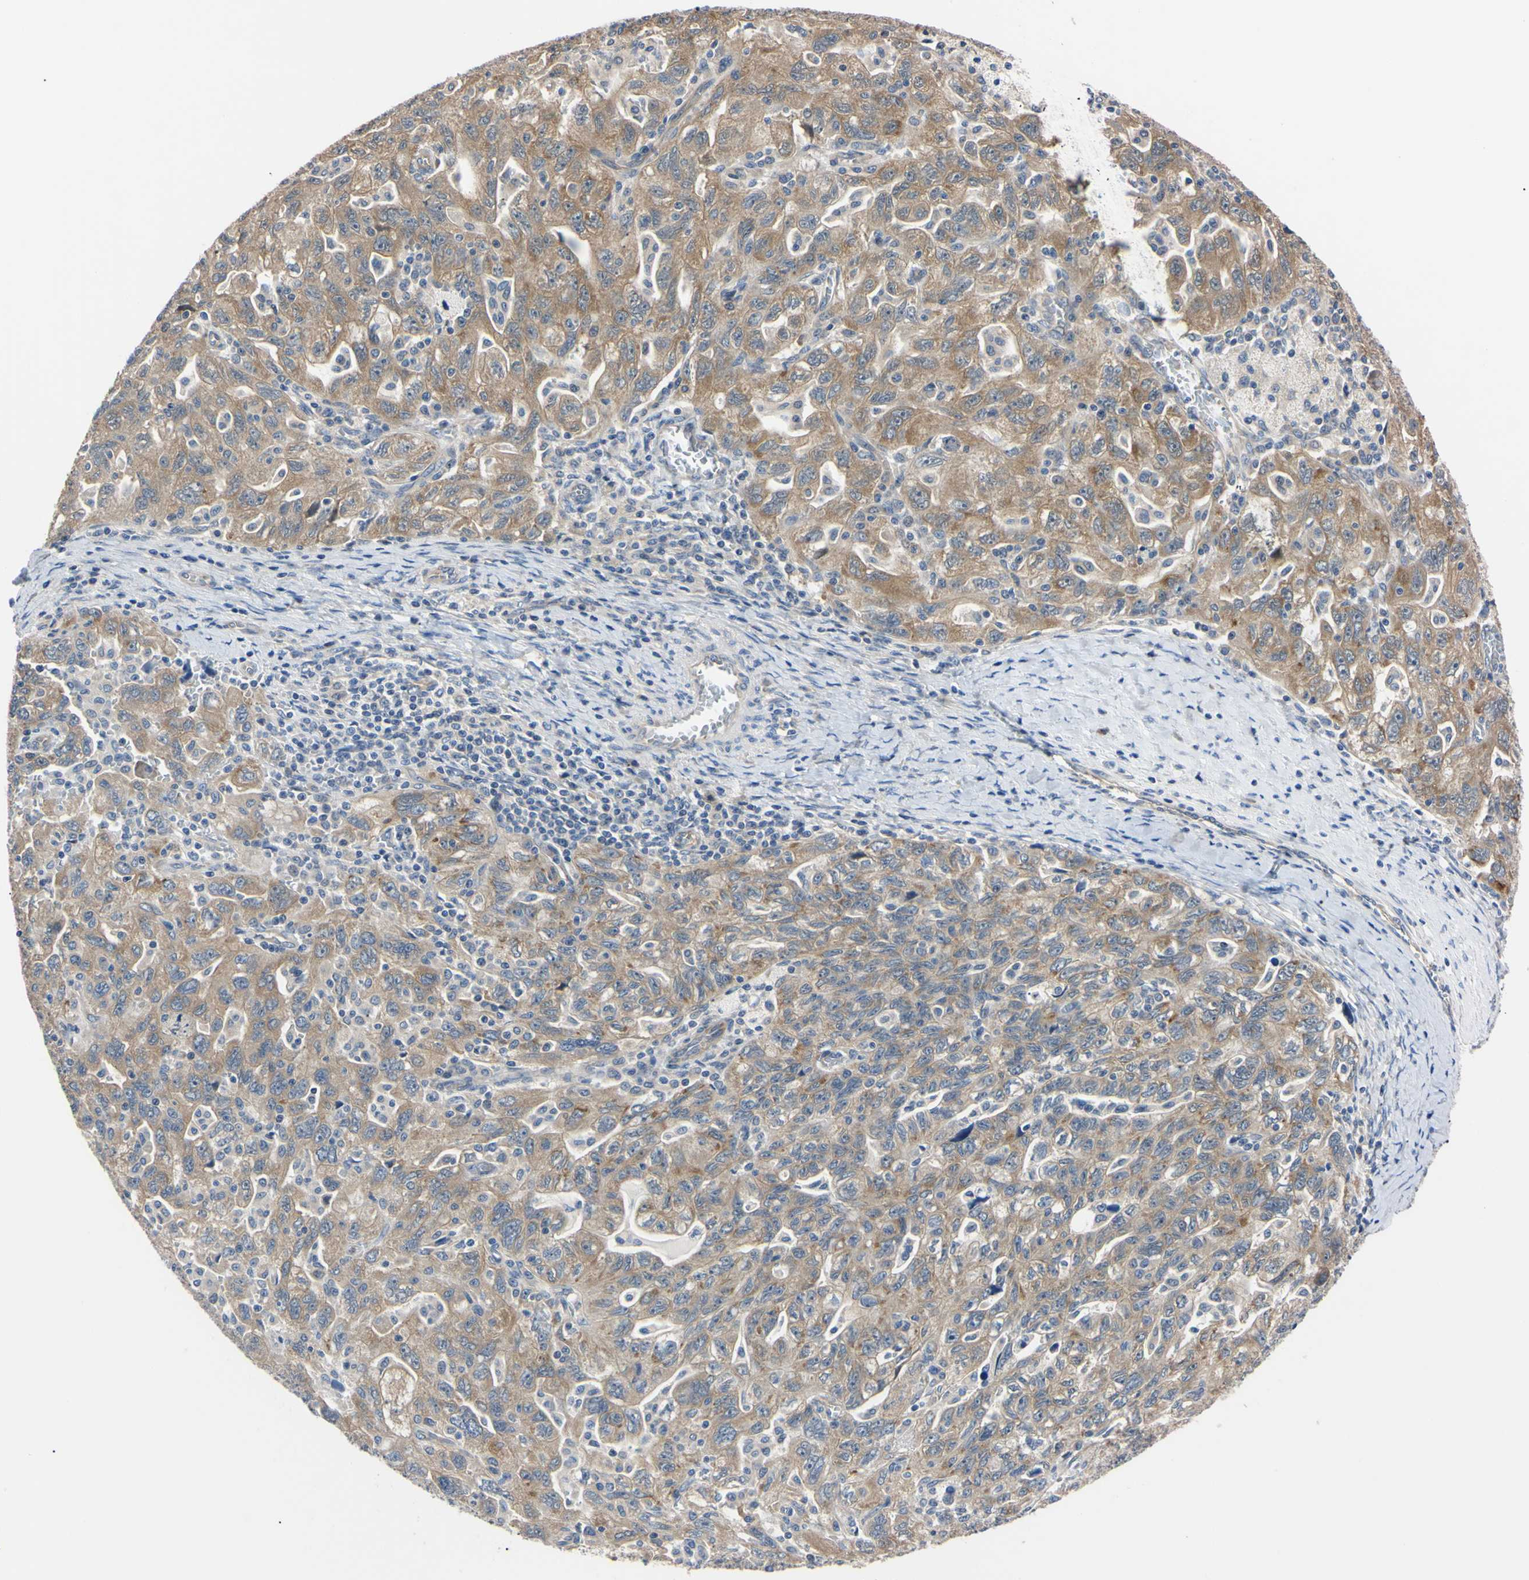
{"staining": {"intensity": "moderate", "quantity": "<25%", "location": "cytoplasmic/membranous"}, "tissue": "ovarian cancer", "cell_type": "Tumor cells", "image_type": "cancer", "snomed": [{"axis": "morphology", "description": "Carcinoma, NOS"}, {"axis": "morphology", "description": "Cystadenocarcinoma, serous, NOS"}, {"axis": "topography", "description": "Ovary"}], "caption": "Immunohistochemical staining of human ovarian serous cystadenocarcinoma reveals moderate cytoplasmic/membranous protein staining in about <25% of tumor cells.", "gene": "RARS1", "patient": {"sex": "female", "age": 69}}